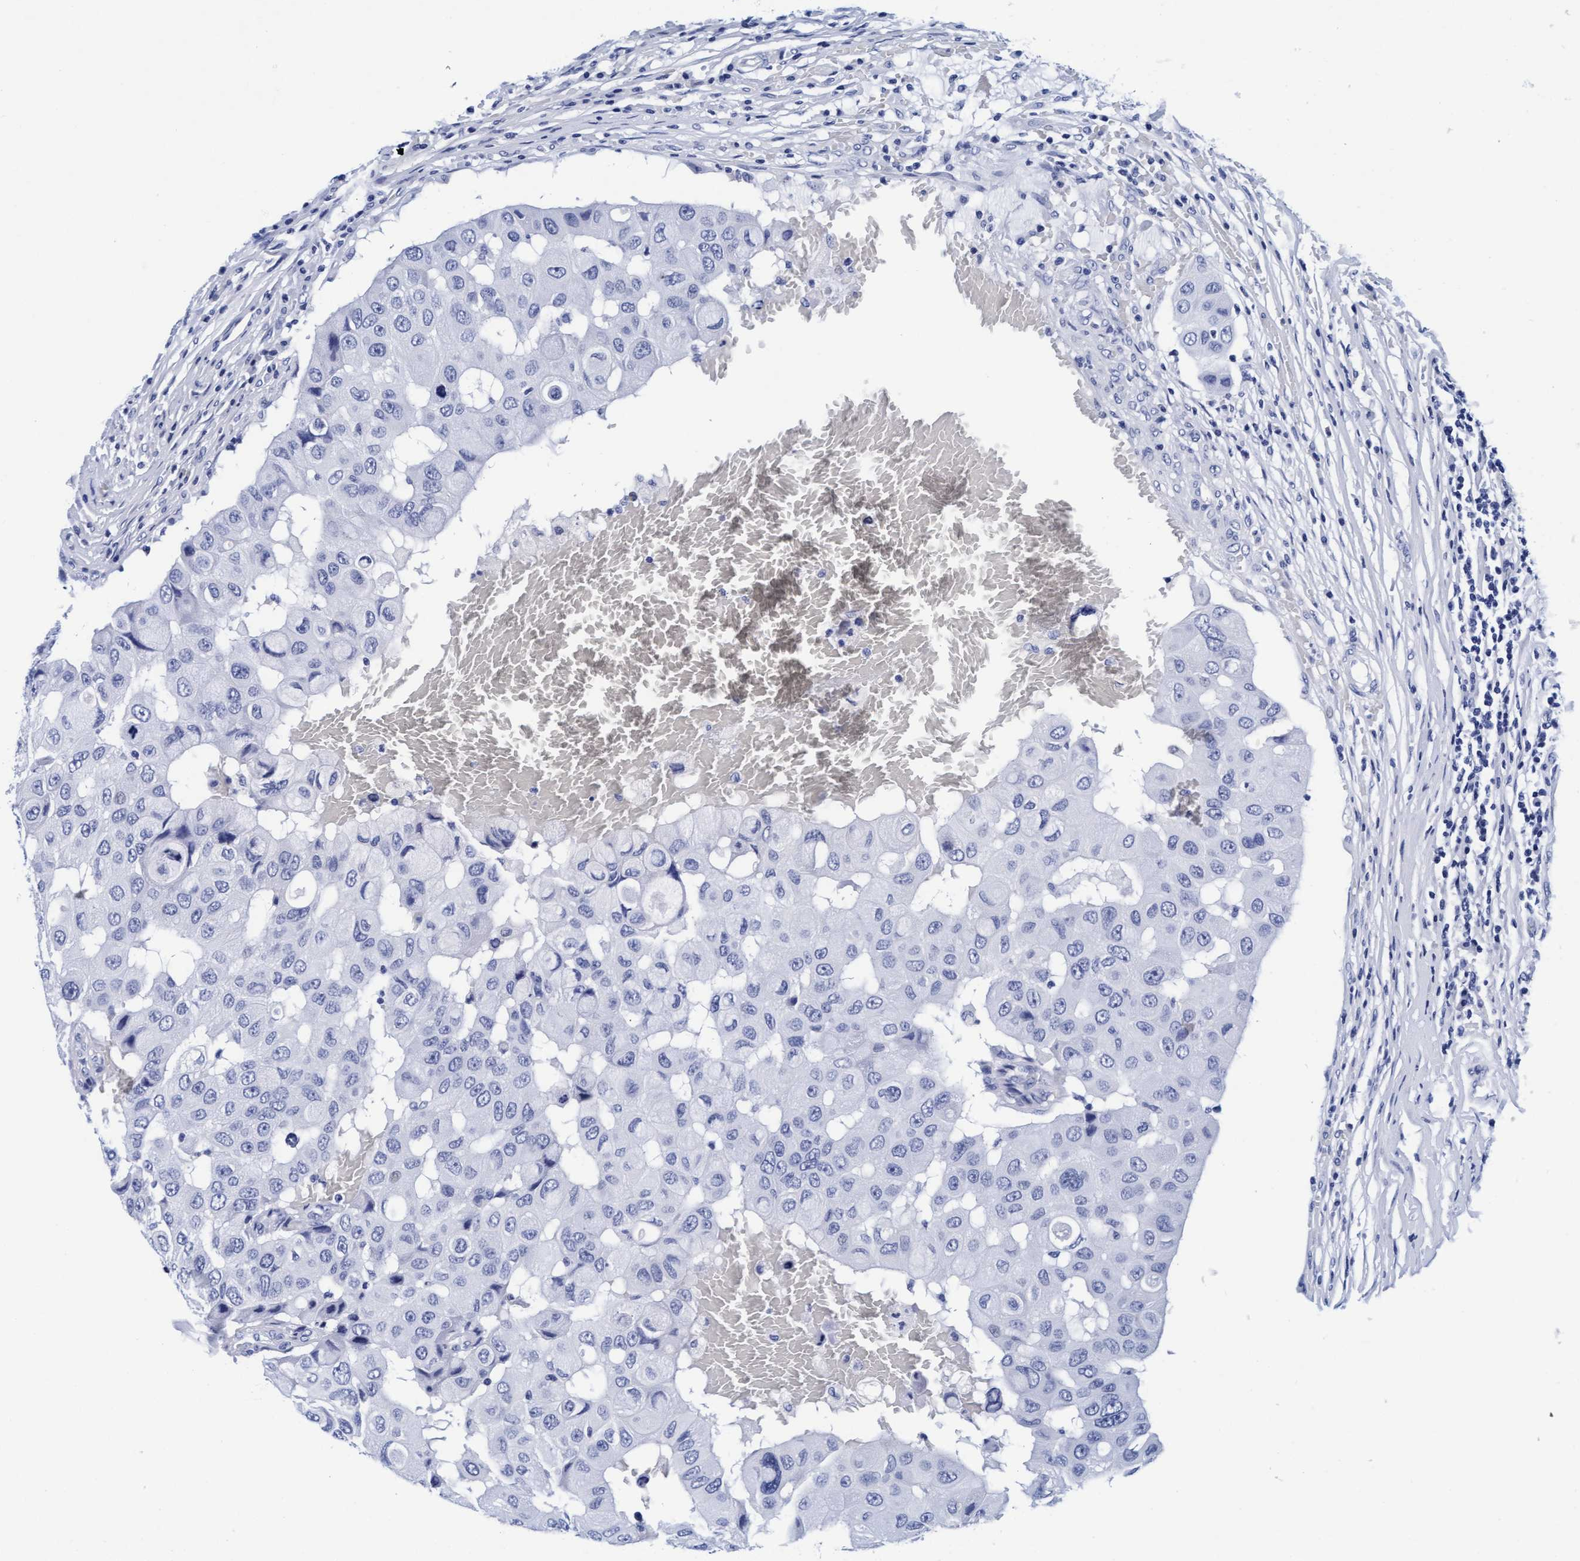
{"staining": {"intensity": "negative", "quantity": "none", "location": "none"}, "tissue": "breast cancer", "cell_type": "Tumor cells", "image_type": "cancer", "snomed": [{"axis": "morphology", "description": "Duct carcinoma"}, {"axis": "topography", "description": "Breast"}], "caption": "This photomicrograph is of breast invasive ductal carcinoma stained with IHC to label a protein in brown with the nuclei are counter-stained blue. There is no expression in tumor cells.", "gene": "ARSG", "patient": {"sex": "female", "age": 27}}